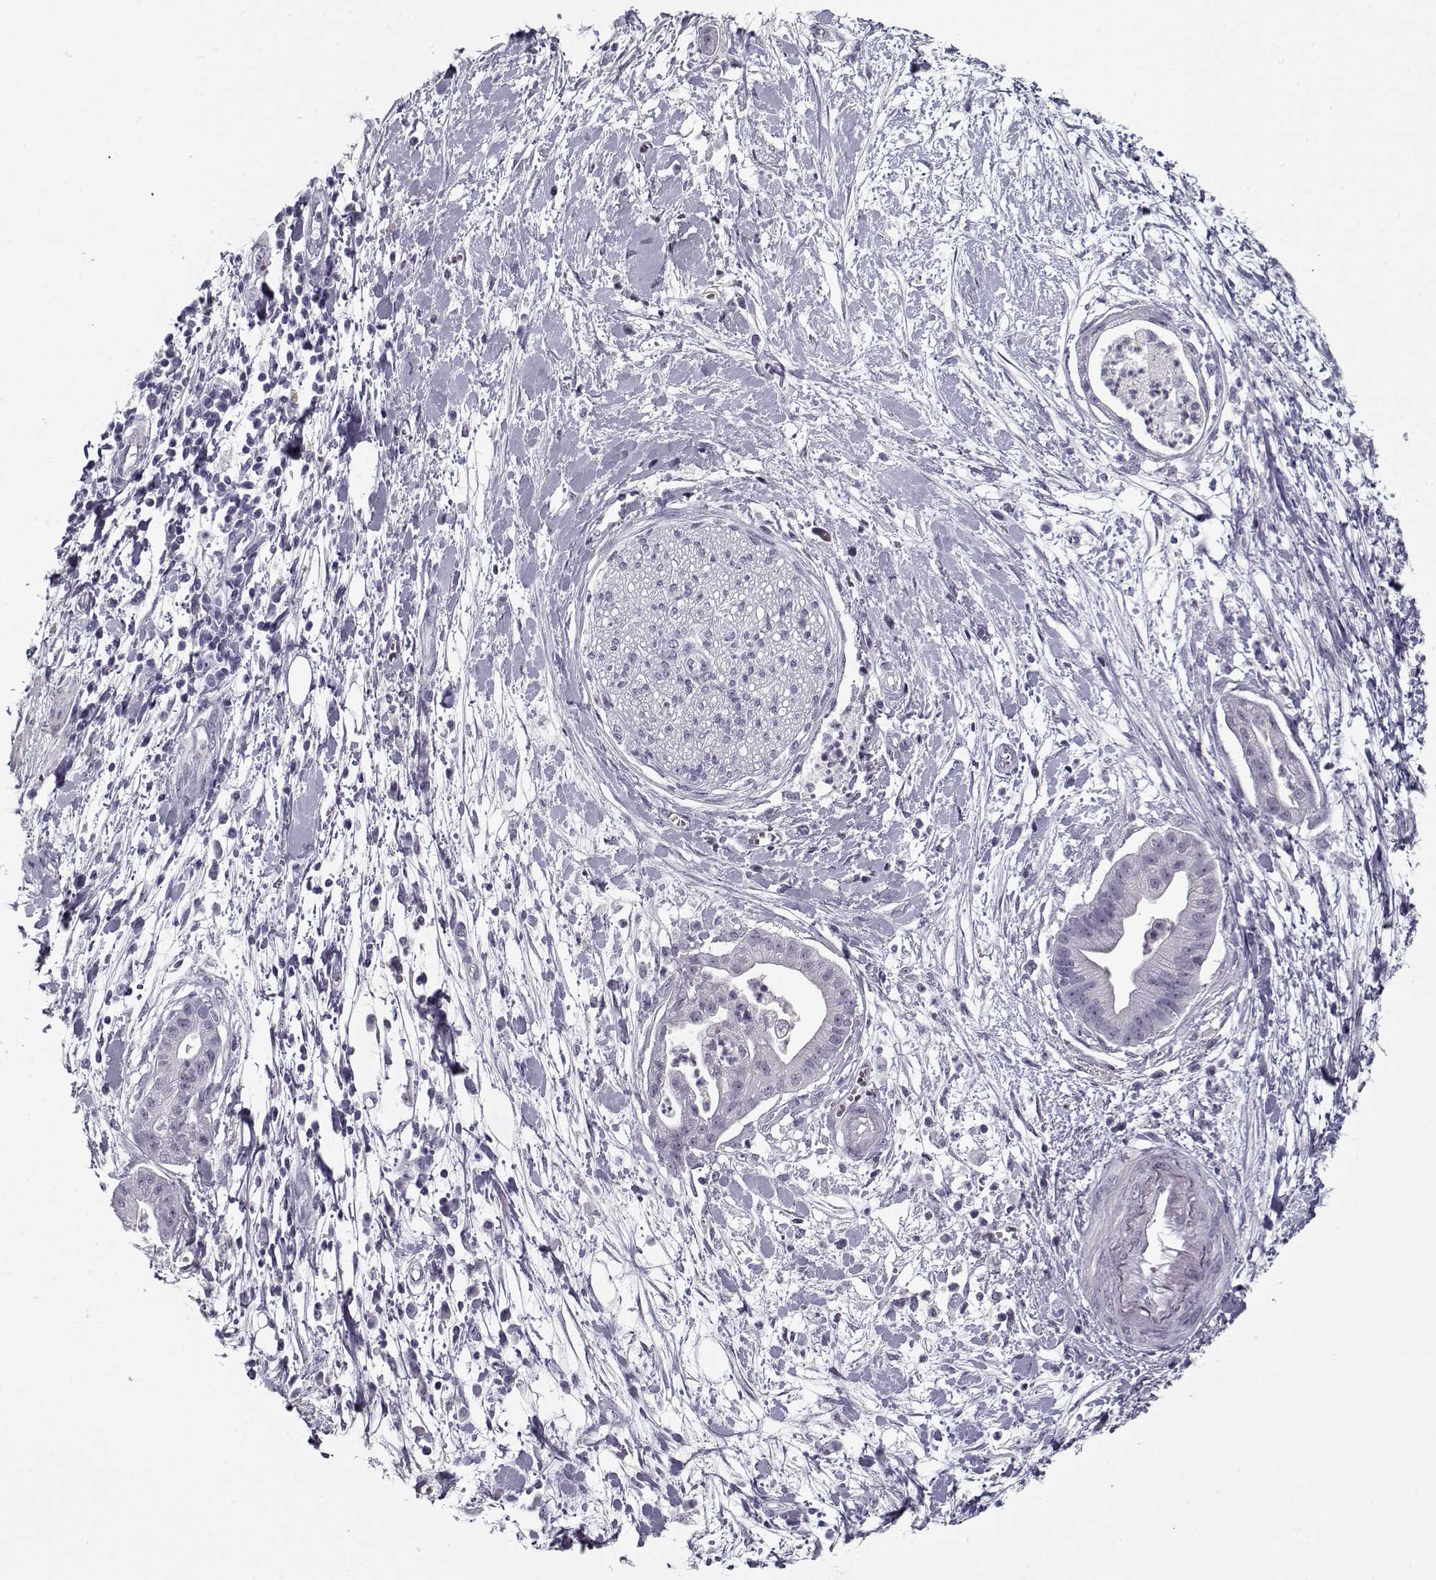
{"staining": {"intensity": "negative", "quantity": "none", "location": "none"}, "tissue": "pancreatic cancer", "cell_type": "Tumor cells", "image_type": "cancer", "snomed": [{"axis": "morphology", "description": "Normal tissue, NOS"}, {"axis": "morphology", "description": "Adenocarcinoma, NOS"}, {"axis": "topography", "description": "Lymph node"}, {"axis": "topography", "description": "Pancreas"}], "caption": "Immunohistochemistry (IHC) micrograph of neoplastic tissue: human pancreatic cancer (adenocarcinoma) stained with DAB (3,3'-diaminobenzidine) reveals no significant protein positivity in tumor cells.", "gene": "RNF32", "patient": {"sex": "female", "age": 58}}